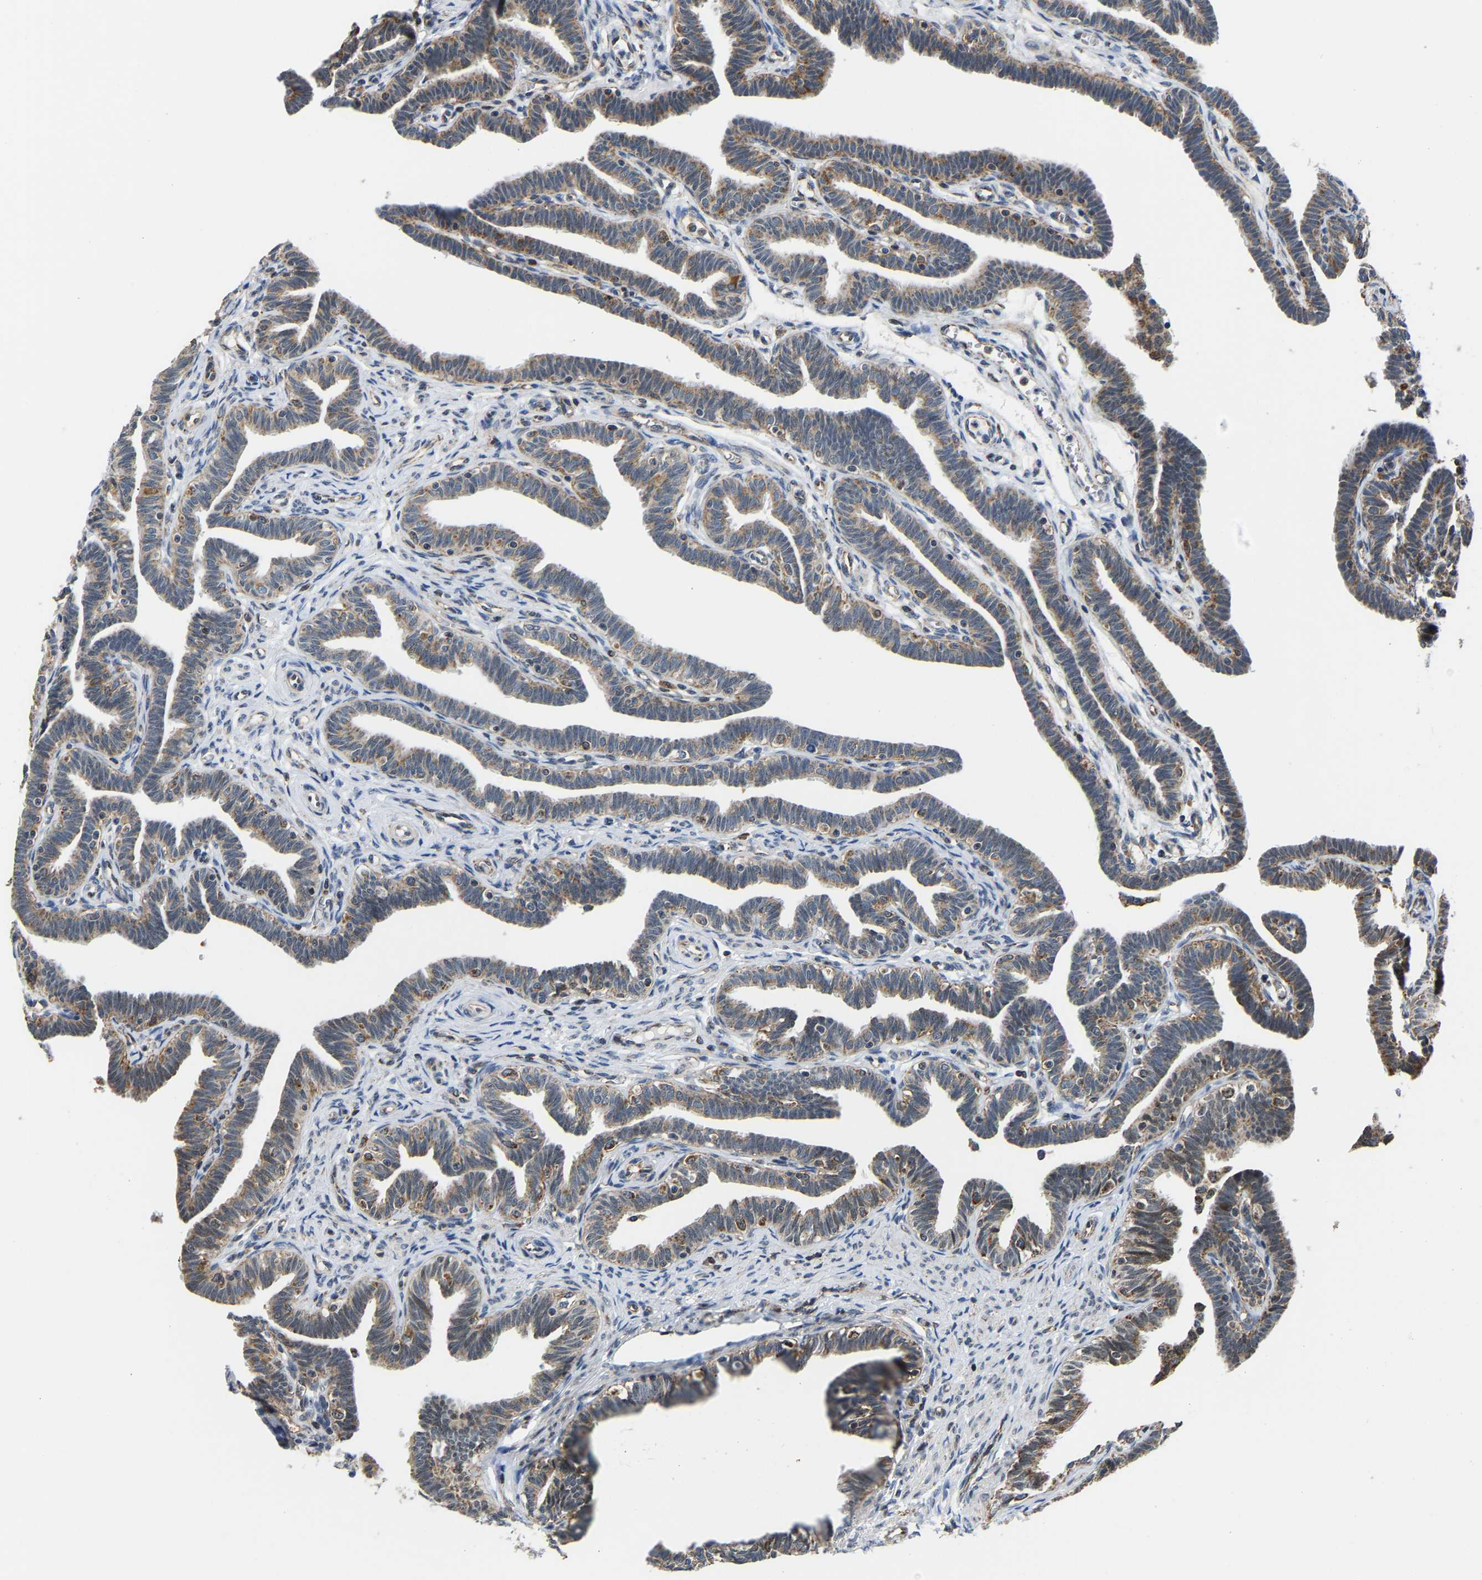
{"staining": {"intensity": "weak", "quantity": ">75%", "location": "cytoplasmic/membranous"}, "tissue": "fallopian tube", "cell_type": "Glandular cells", "image_type": "normal", "snomed": [{"axis": "morphology", "description": "Normal tissue, NOS"}, {"axis": "topography", "description": "Fallopian tube"}, {"axis": "topography", "description": "Ovary"}], "caption": "Fallopian tube stained with DAB (3,3'-diaminobenzidine) immunohistochemistry (IHC) shows low levels of weak cytoplasmic/membranous positivity in about >75% of glandular cells.", "gene": "GIMAP7", "patient": {"sex": "female", "age": 23}}